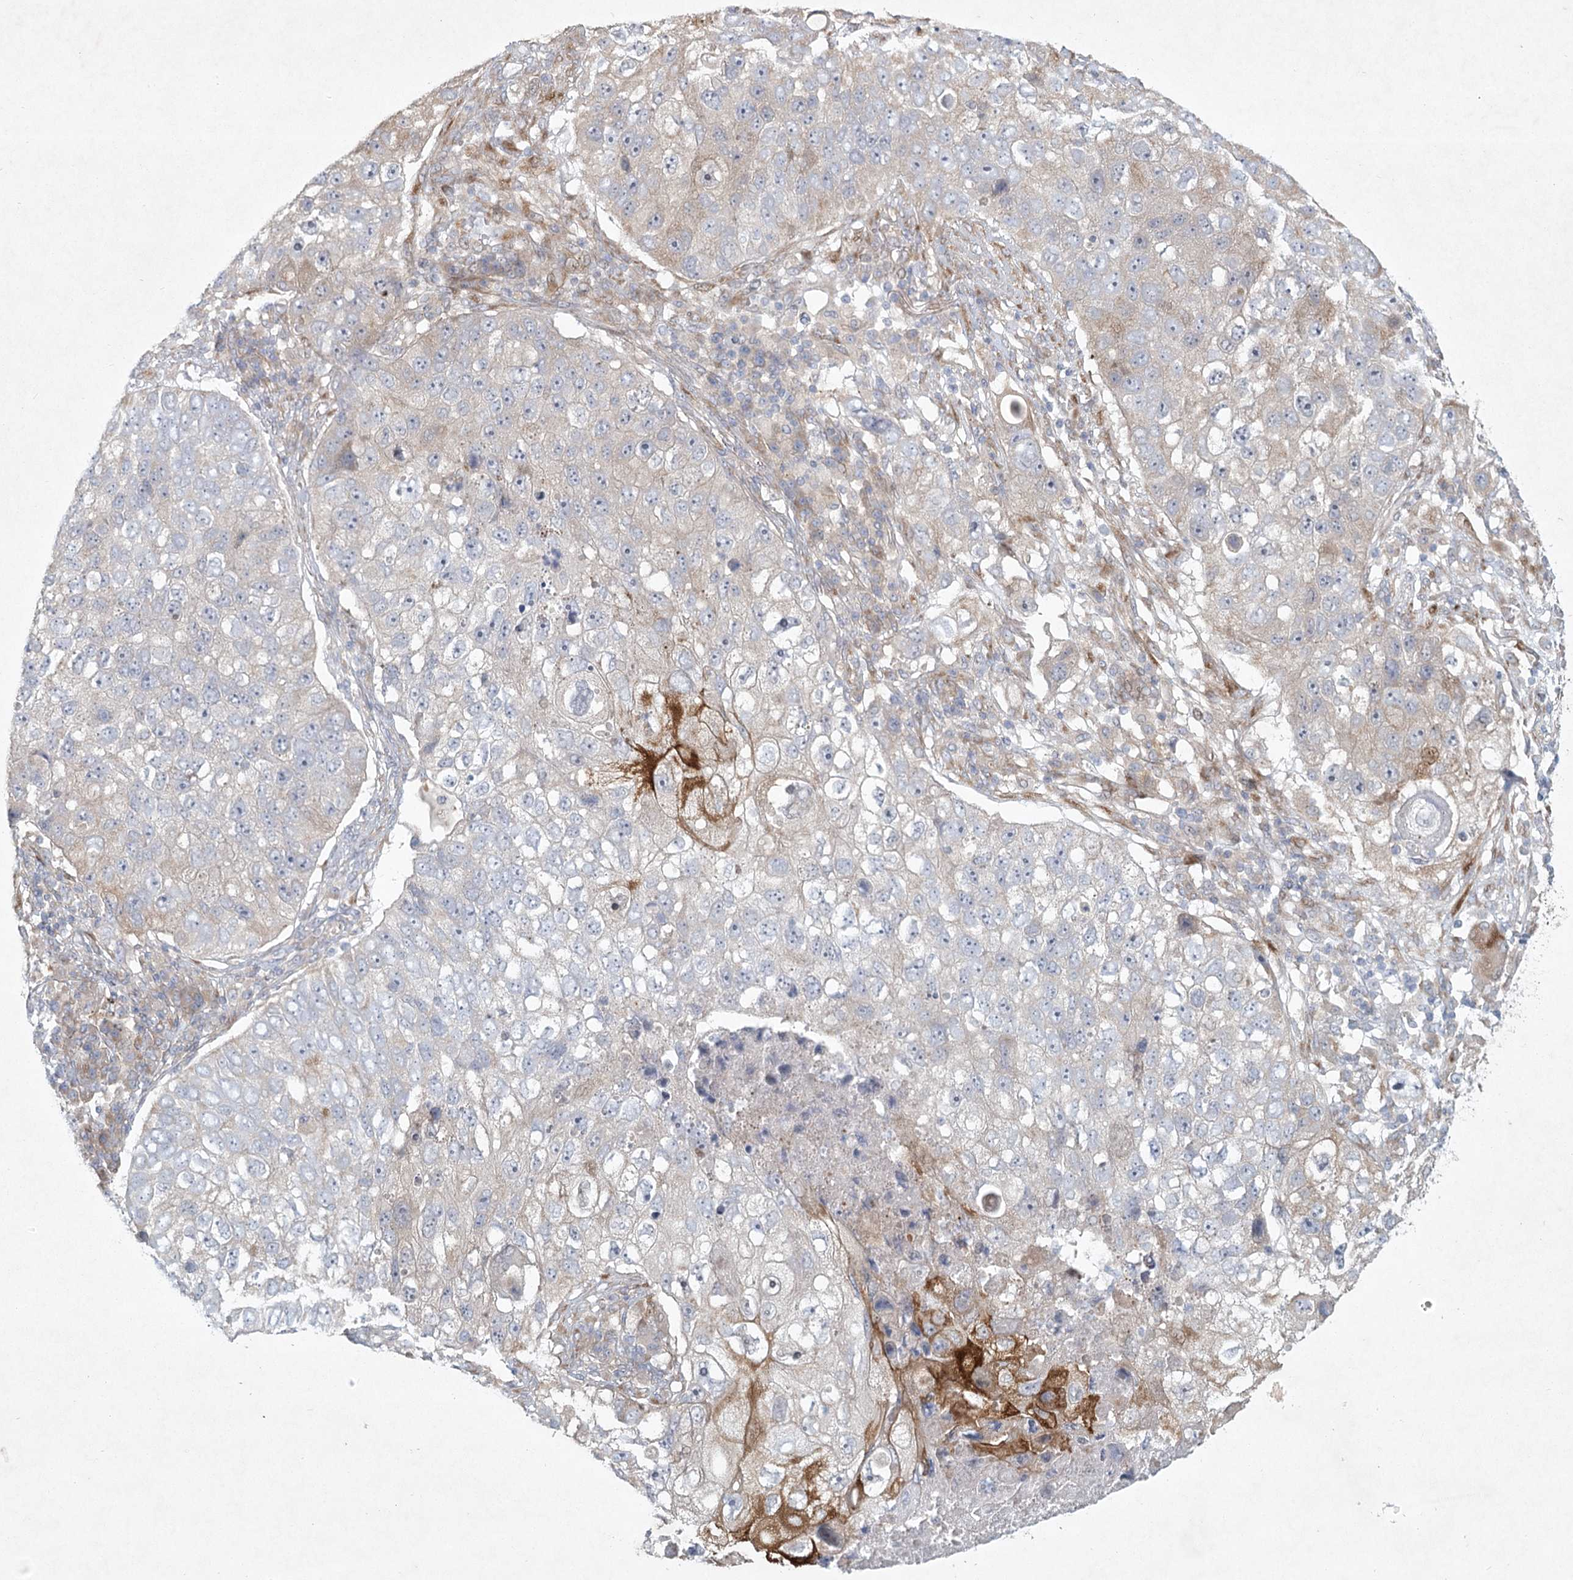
{"staining": {"intensity": "strong", "quantity": "<25%", "location": "cytoplasmic/membranous"}, "tissue": "lung cancer", "cell_type": "Tumor cells", "image_type": "cancer", "snomed": [{"axis": "morphology", "description": "Squamous cell carcinoma, NOS"}, {"axis": "topography", "description": "Lung"}], "caption": "Strong cytoplasmic/membranous protein expression is present in about <25% of tumor cells in lung cancer (squamous cell carcinoma).", "gene": "FAM110C", "patient": {"sex": "male", "age": 61}}